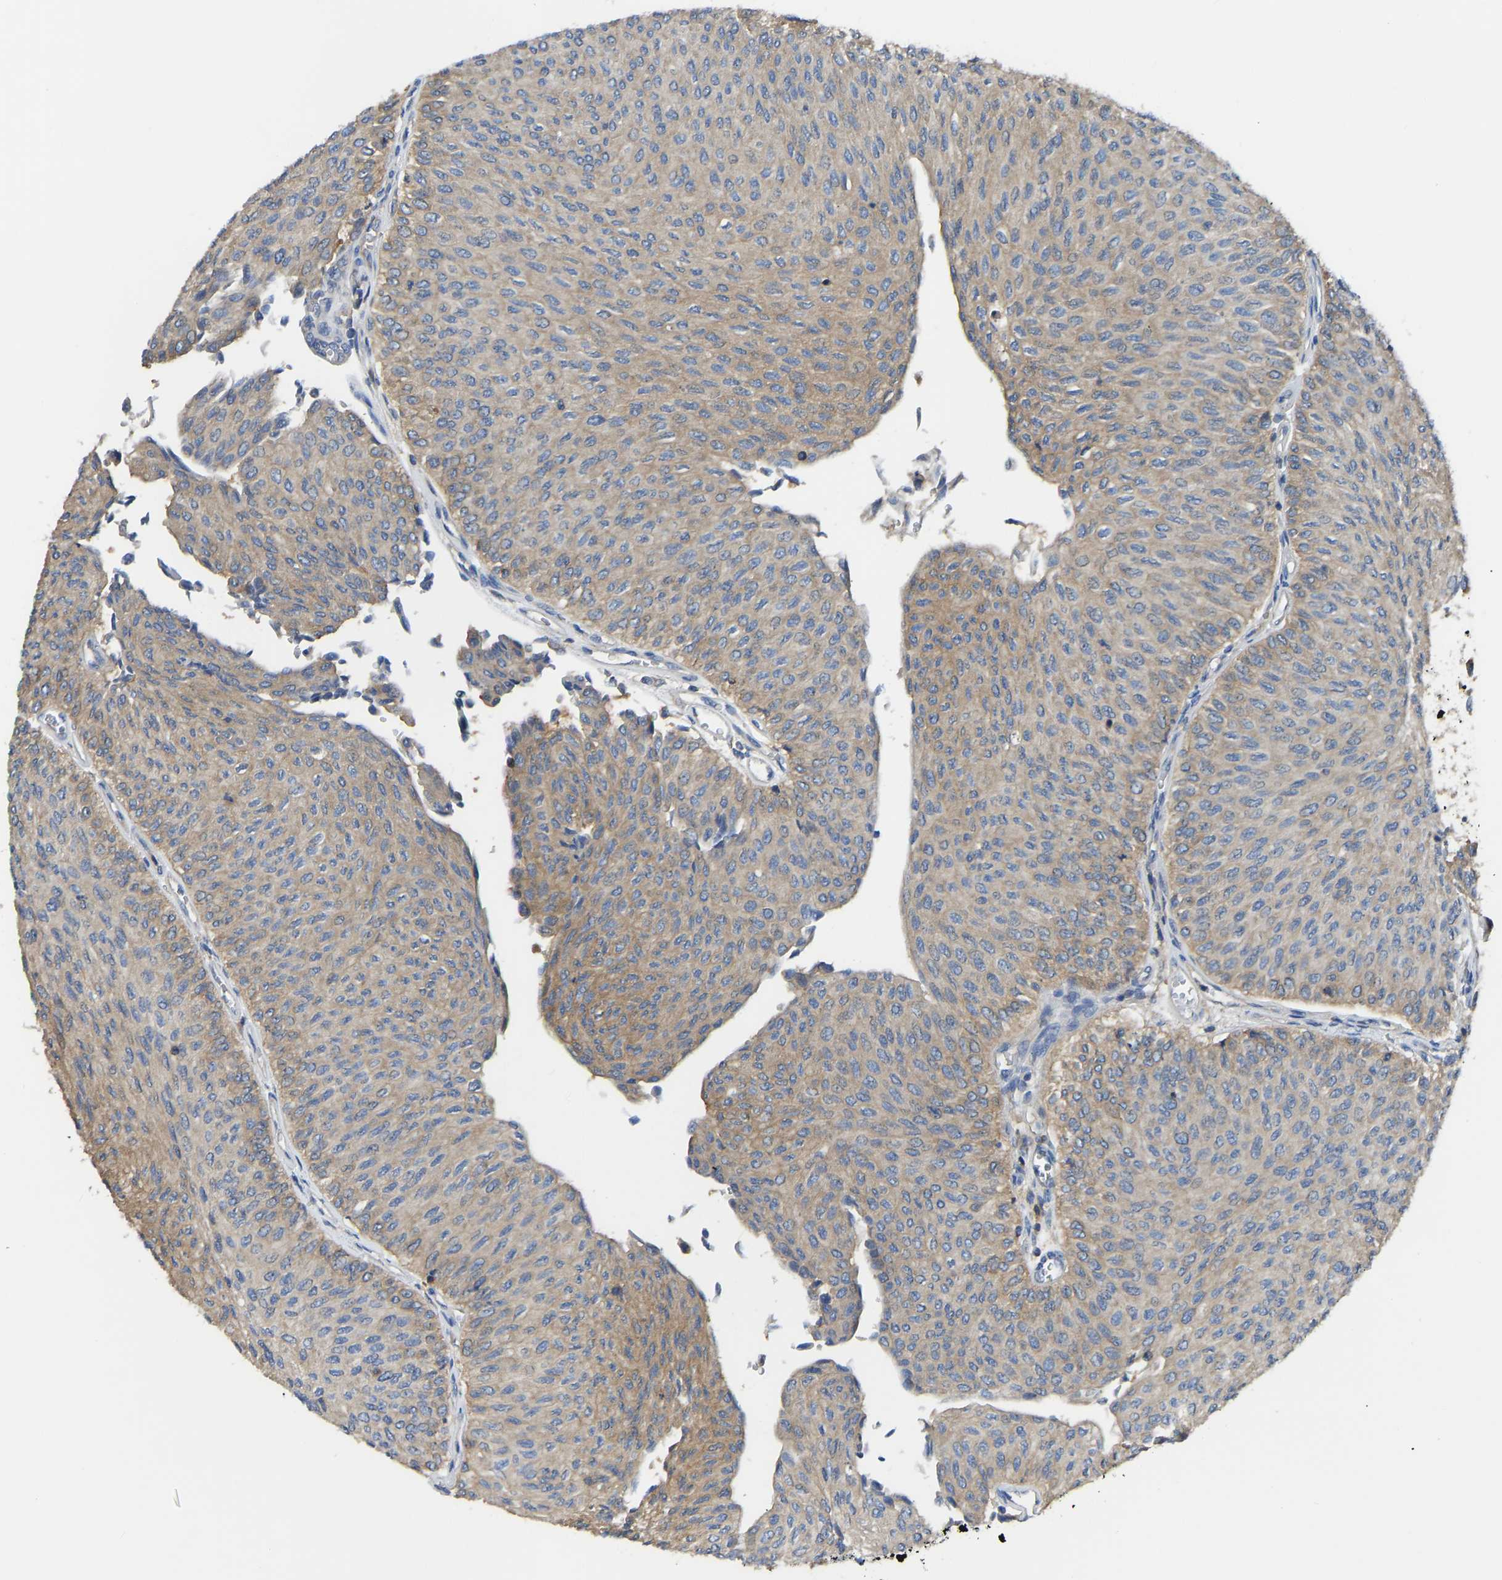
{"staining": {"intensity": "weak", "quantity": ">75%", "location": "cytoplasmic/membranous"}, "tissue": "urothelial cancer", "cell_type": "Tumor cells", "image_type": "cancer", "snomed": [{"axis": "morphology", "description": "Urothelial carcinoma, Low grade"}, {"axis": "topography", "description": "Urinary bladder"}], "caption": "This image demonstrates urothelial carcinoma (low-grade) stained with immunohistochemistry (IHC) to label a protein in brown. The cytoplasmic/membranous of tumor cells show weak positivity for the protein. Nuclei are counter-stained blue.", "gene": "PPP3CA", "patient": {"sex": "male", "age": 78}}